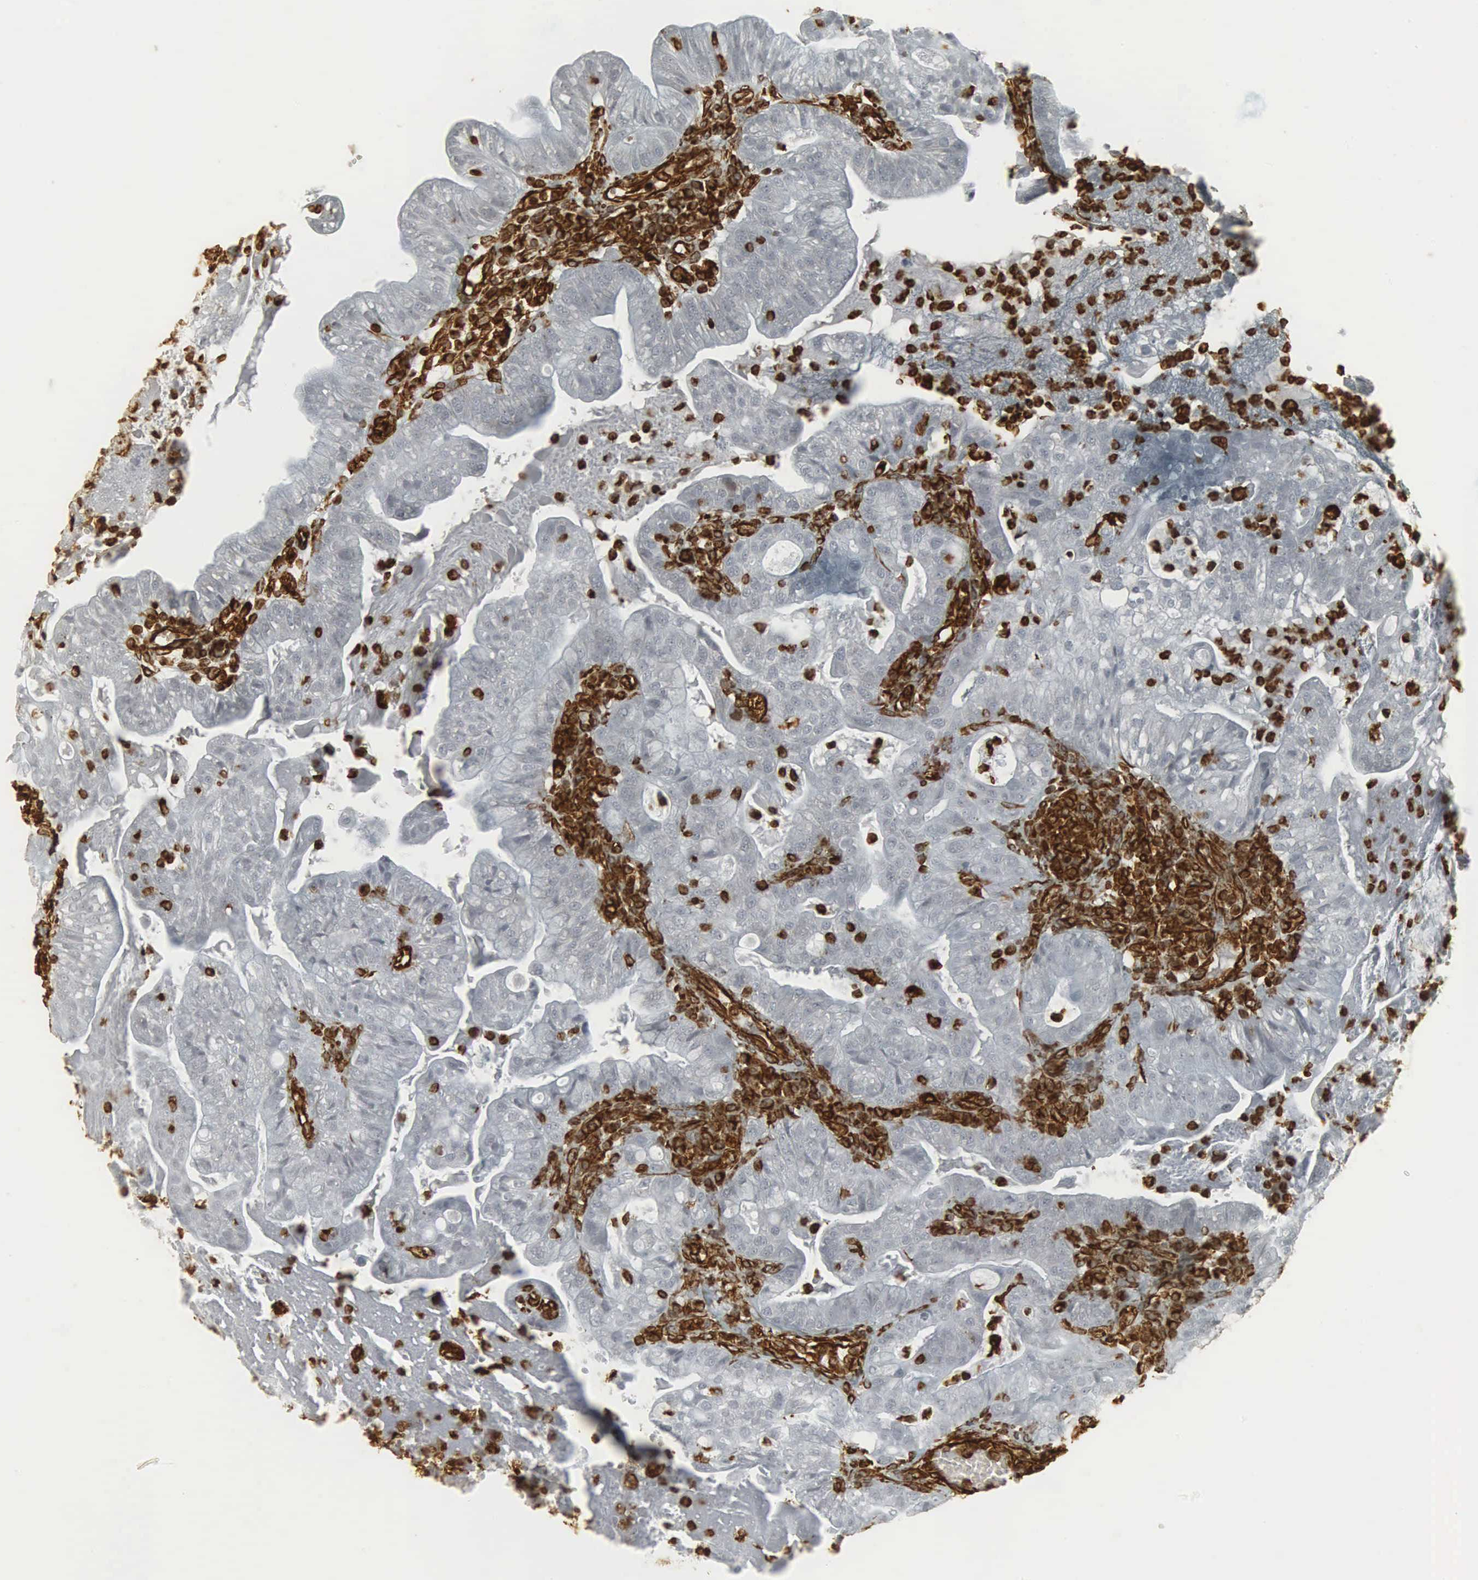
{"staining": {"intensity": "moderate", "quantity": "<25%", "location": "cytoplasmic/membranous,nuclear"}, "tissue": "cervical cancer", "cell_type": "Tumor cells", "image_type": "cancer", "snomed": [{"axis": "morphology", "description": "Adenocarcinoma, NOS"}, {"axis": "topography", "description": "Cervix"}], "caption": "About <25% of tumor cells in adenocarcinoma (cervical) show moderate cytoplasmic/membranous and nuclear protein expression as visualized by brown immunohistochemical staining.", "gene": "VIM", "patient": {"sex": "female", "age": 41}}